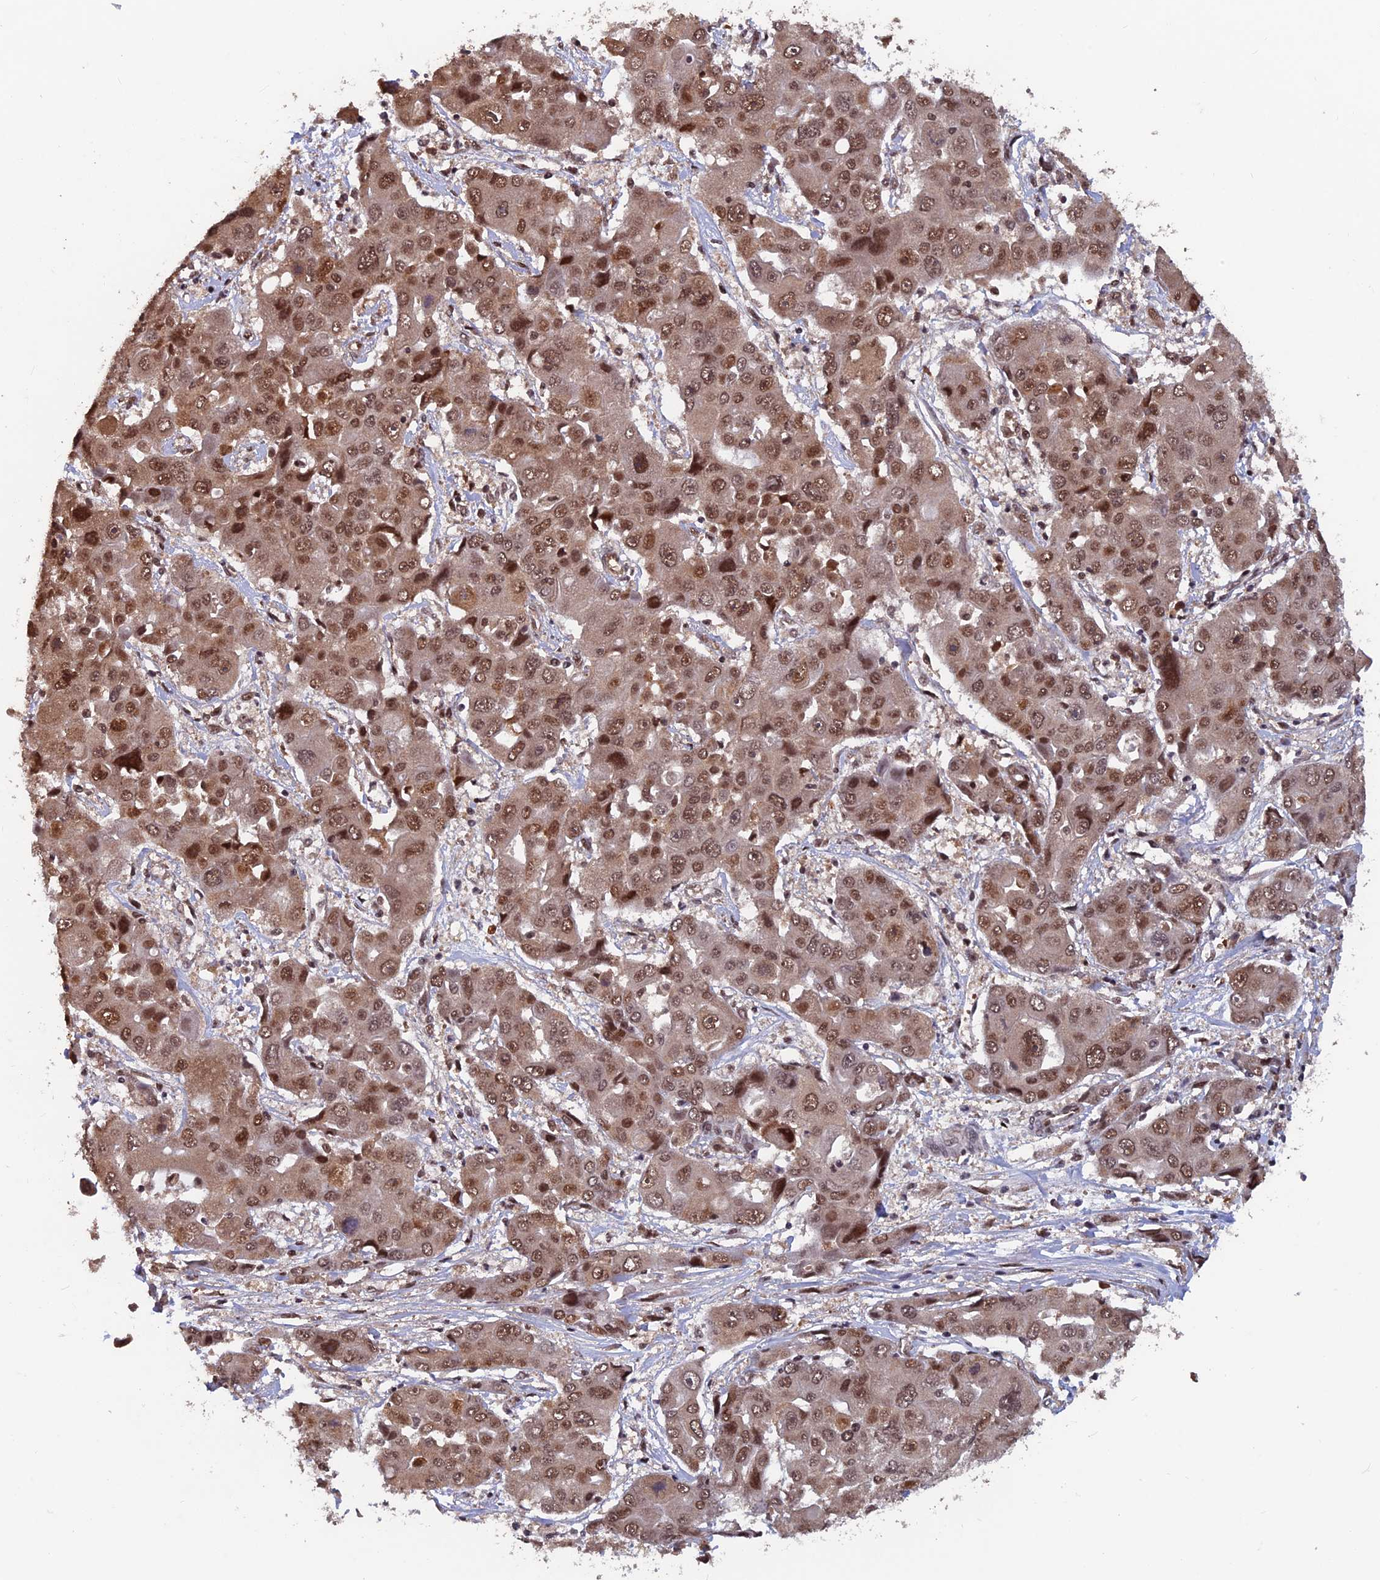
{"staining": {"intensity": "moderate", "quantity": ">75%", "location": "nuclear"}, "tissue": "liver cancer", "cell_type": "Tumor cells", "image_type": "cancer", "snomed": [{"axis": "morphology", "description": "Cholangiocarcinoma"}, {"axis": "topography", "description": "Liver"}], "caption": "This image exhibits immunohistochemistry (IHC) staining of cholangiocarcinoma (liver), with medium moderate nuclear expression in approximately >75% of tumor cells.", "gene": "FAM53C", "patient": {"sex": "male", "age": 67}}